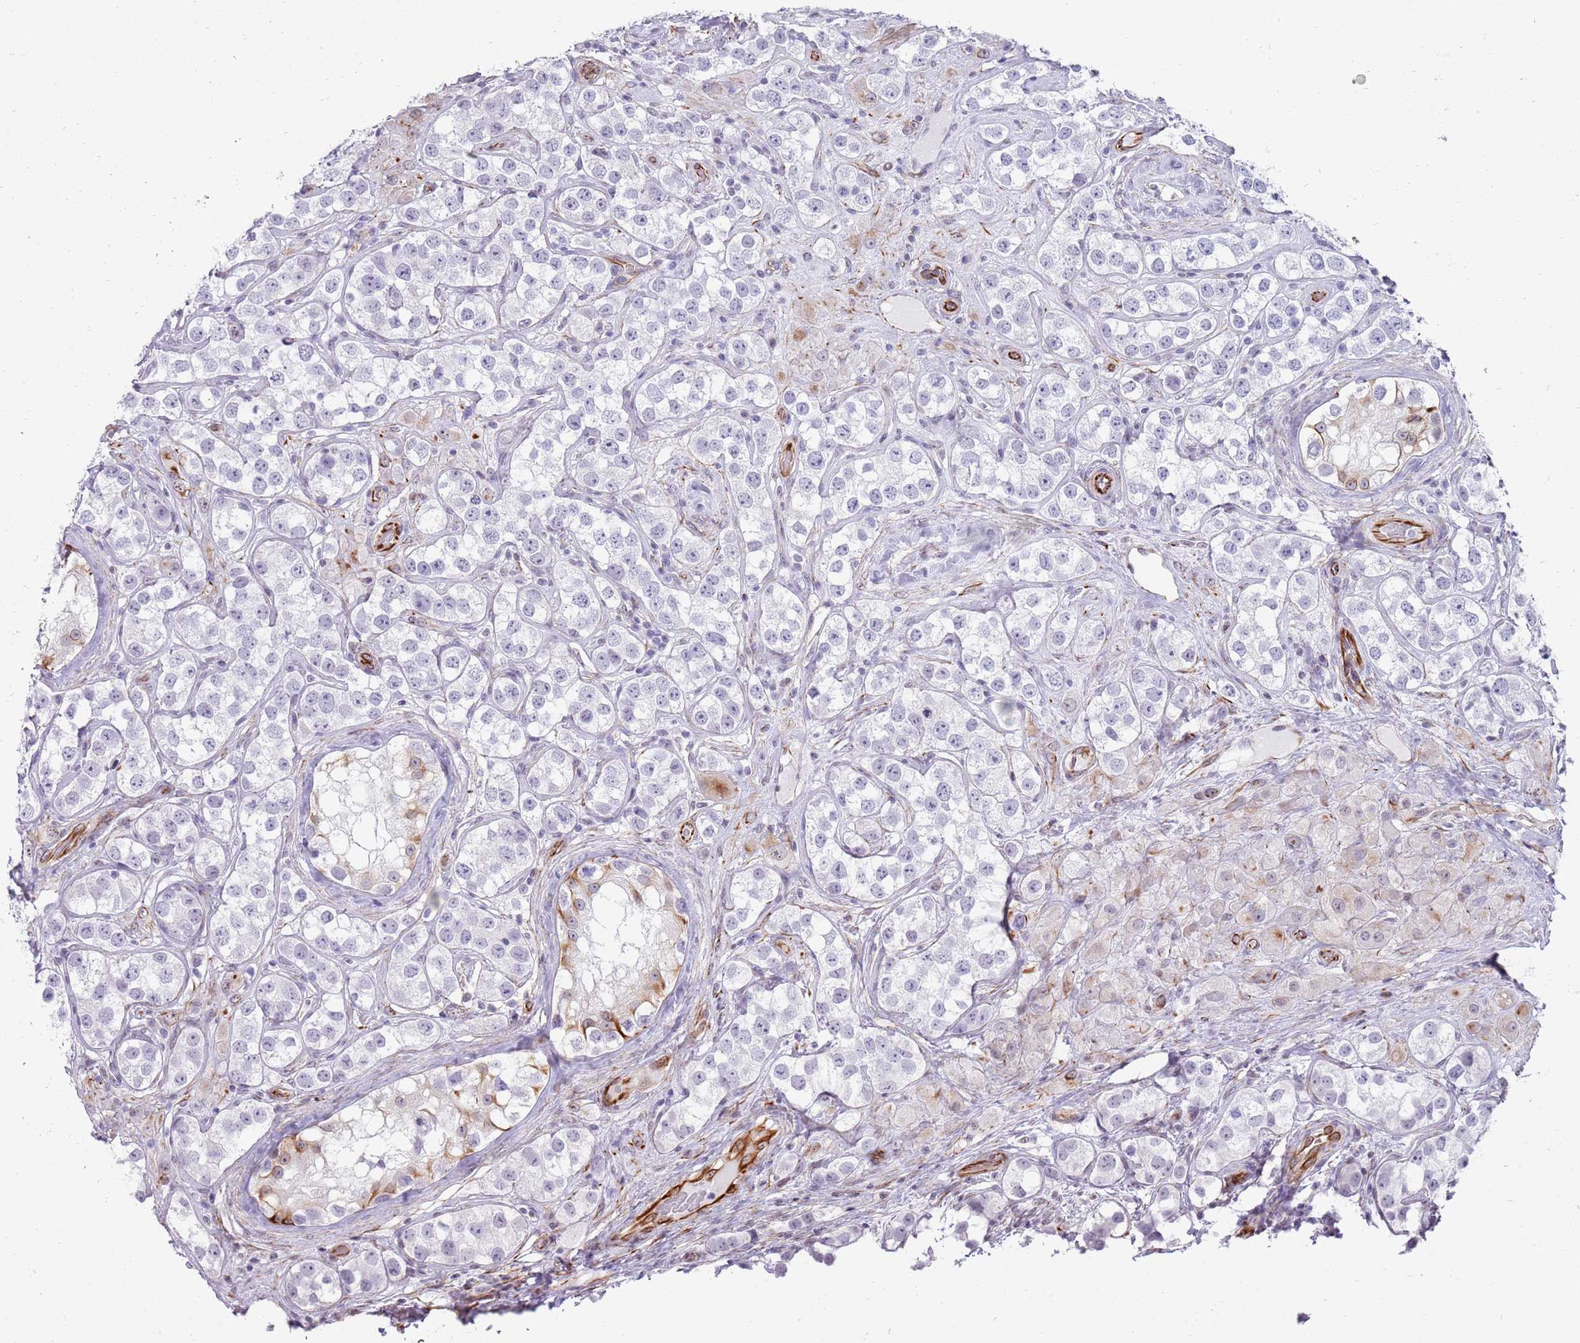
{"staining": {"intensity": "negative", "quantity": "none", "location": "none"}, "tissue": "testis cancer", "cell_type": "Tumor cells", "image_type": "cancer", "snomed": [{"axis": "morphology", "description": "Seminoma, NOS"}, {"axis": "topography", "description": "Testis"}], "caption": "This is an immunohistochemistry histopathology image of human seminoma (testis). There is no expression in tumor cells.", "gene": "NBPF3", "patient": {"sex": "male", "age": 28}}